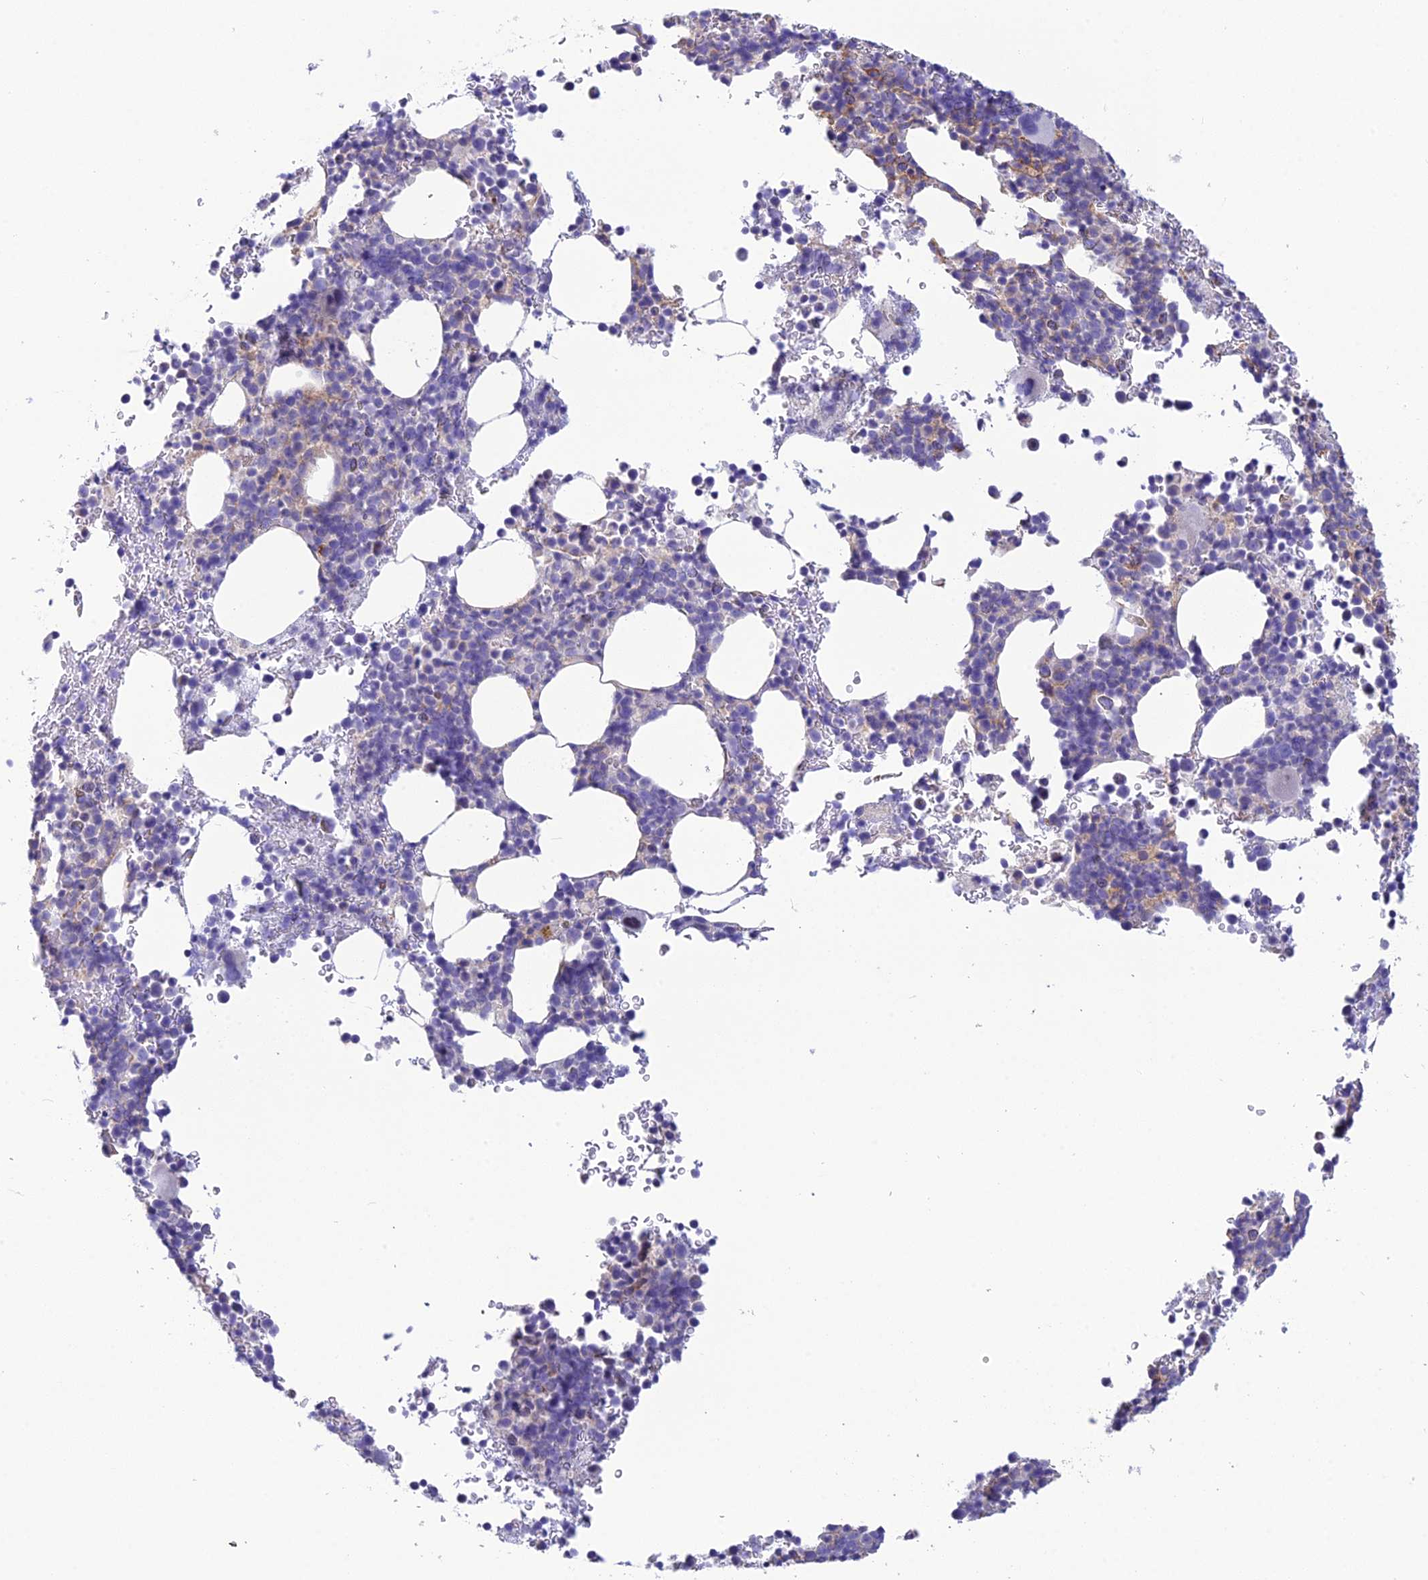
{"staining": {"intensity": "moderate", "quantity": "<25%", "location": "cytoplasmic/membranous"}, "tissue": "bone marrow", "cell_type": "Hematopoietic cells", "image_type": "normal", "snomed": [{"axis": "morphology", "description": "Normal tissue, NOS"}, {"axis": "topography", "description": "Bone marrow"}], "caption": "The photomicrograph shows a brown stain indicating the presence of a protein in the cytoplasmic/membranous of hematopoietic cells in bone marrow. (DAB (3,3'-diaminobenzidine) IHC with brightfield microscopy, high magnification).", "gene": "POMGNT1", "patient": {"sex": "female", "age": 82}}